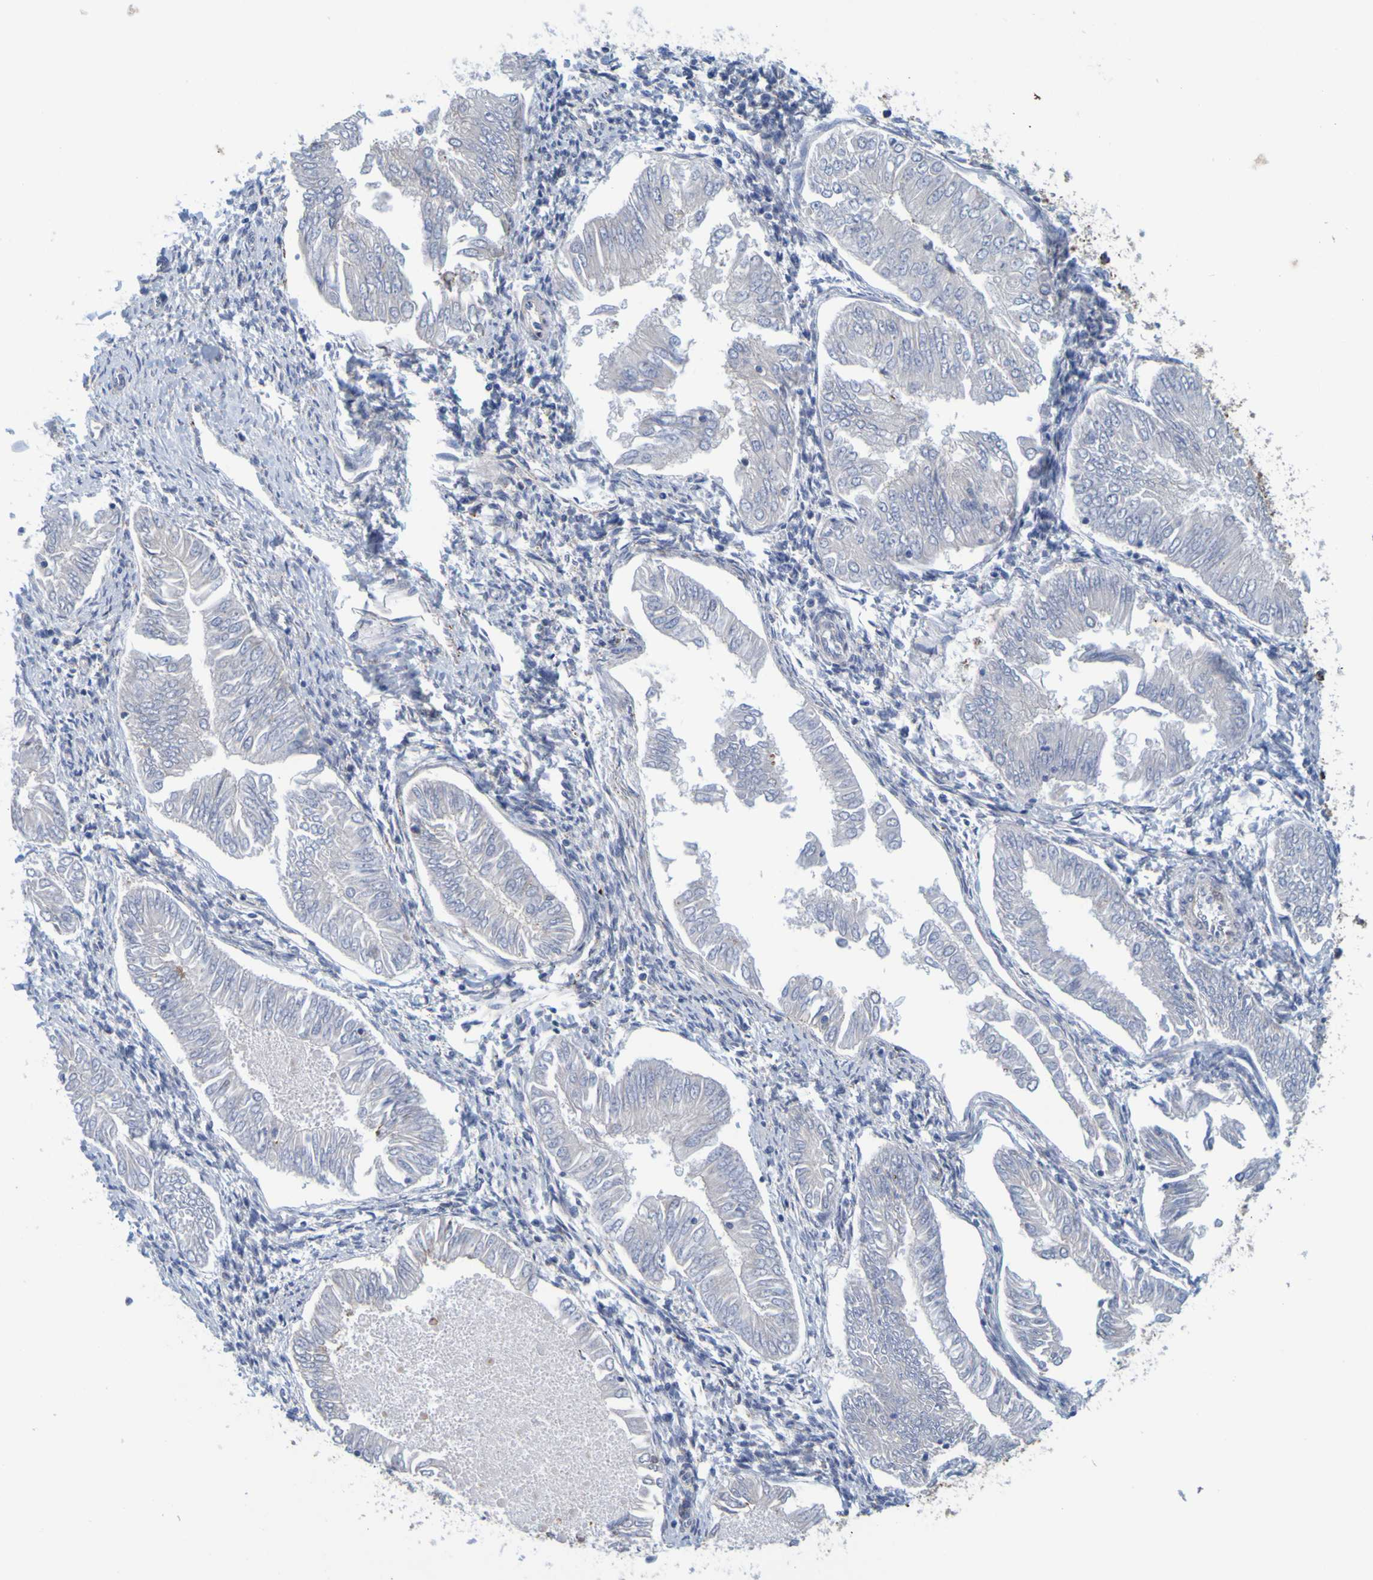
{"staining": {"intensity": "negative", "quantity": "none", "location": "none"}, "tissue": "endometrial cancer", "cell_type": "Tumor cells", "image_type": "cancer", "snomed": [{"axis": "morphology", "description": "Adenocarcinoma, NOS"}, {"axis": "topography", "description": "Endometrium"}], "caption": "Immunohistochemistry of endometrial cancer (adenocarcinoma) displays no expression in tumor cells. (Brightfield microscopy of DAB (3,3'-diaminobenzidine) IHC at high magnification).", "gene": "SIL1", "patient": {"sex": "female", "age": 53}}